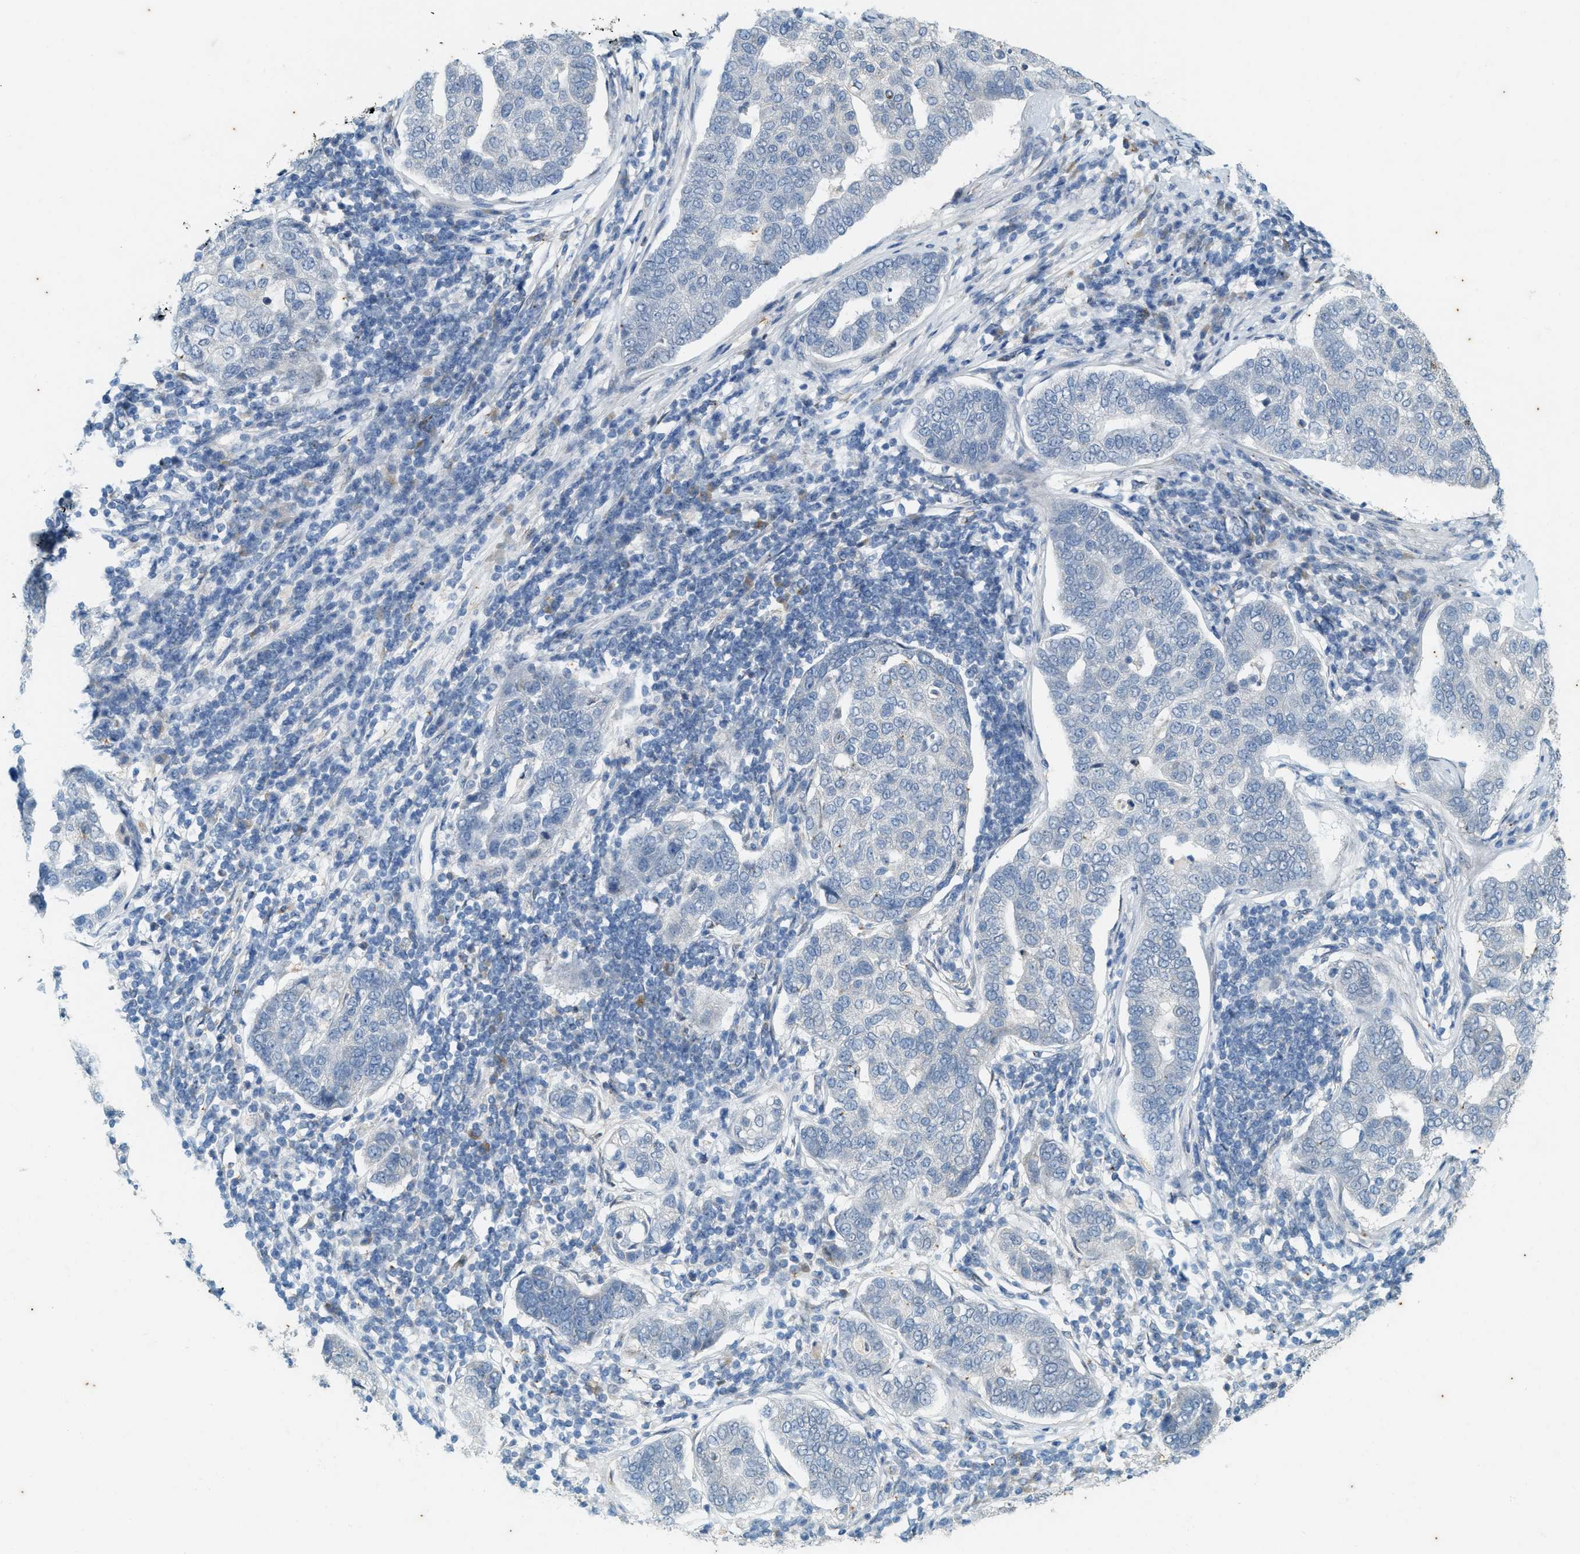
{"staining": {"intensity": "negative", "quantity": "none", "location": "none"}, "tissue": "pancreatic cancer", "cell_type": "Tumor cells", "image_type": "cancer", "snomed": [{"axis": "morphology", "description": "Adenocarcinoma, NOS"}, {"axis": "topography", "description": "Pancreas"}], "caption": "Tumor cells show no significant staining in pancreatic adenocarcinoma.", "gene": "CHPF2", "patient": {"sex": "female", "age": 61}}